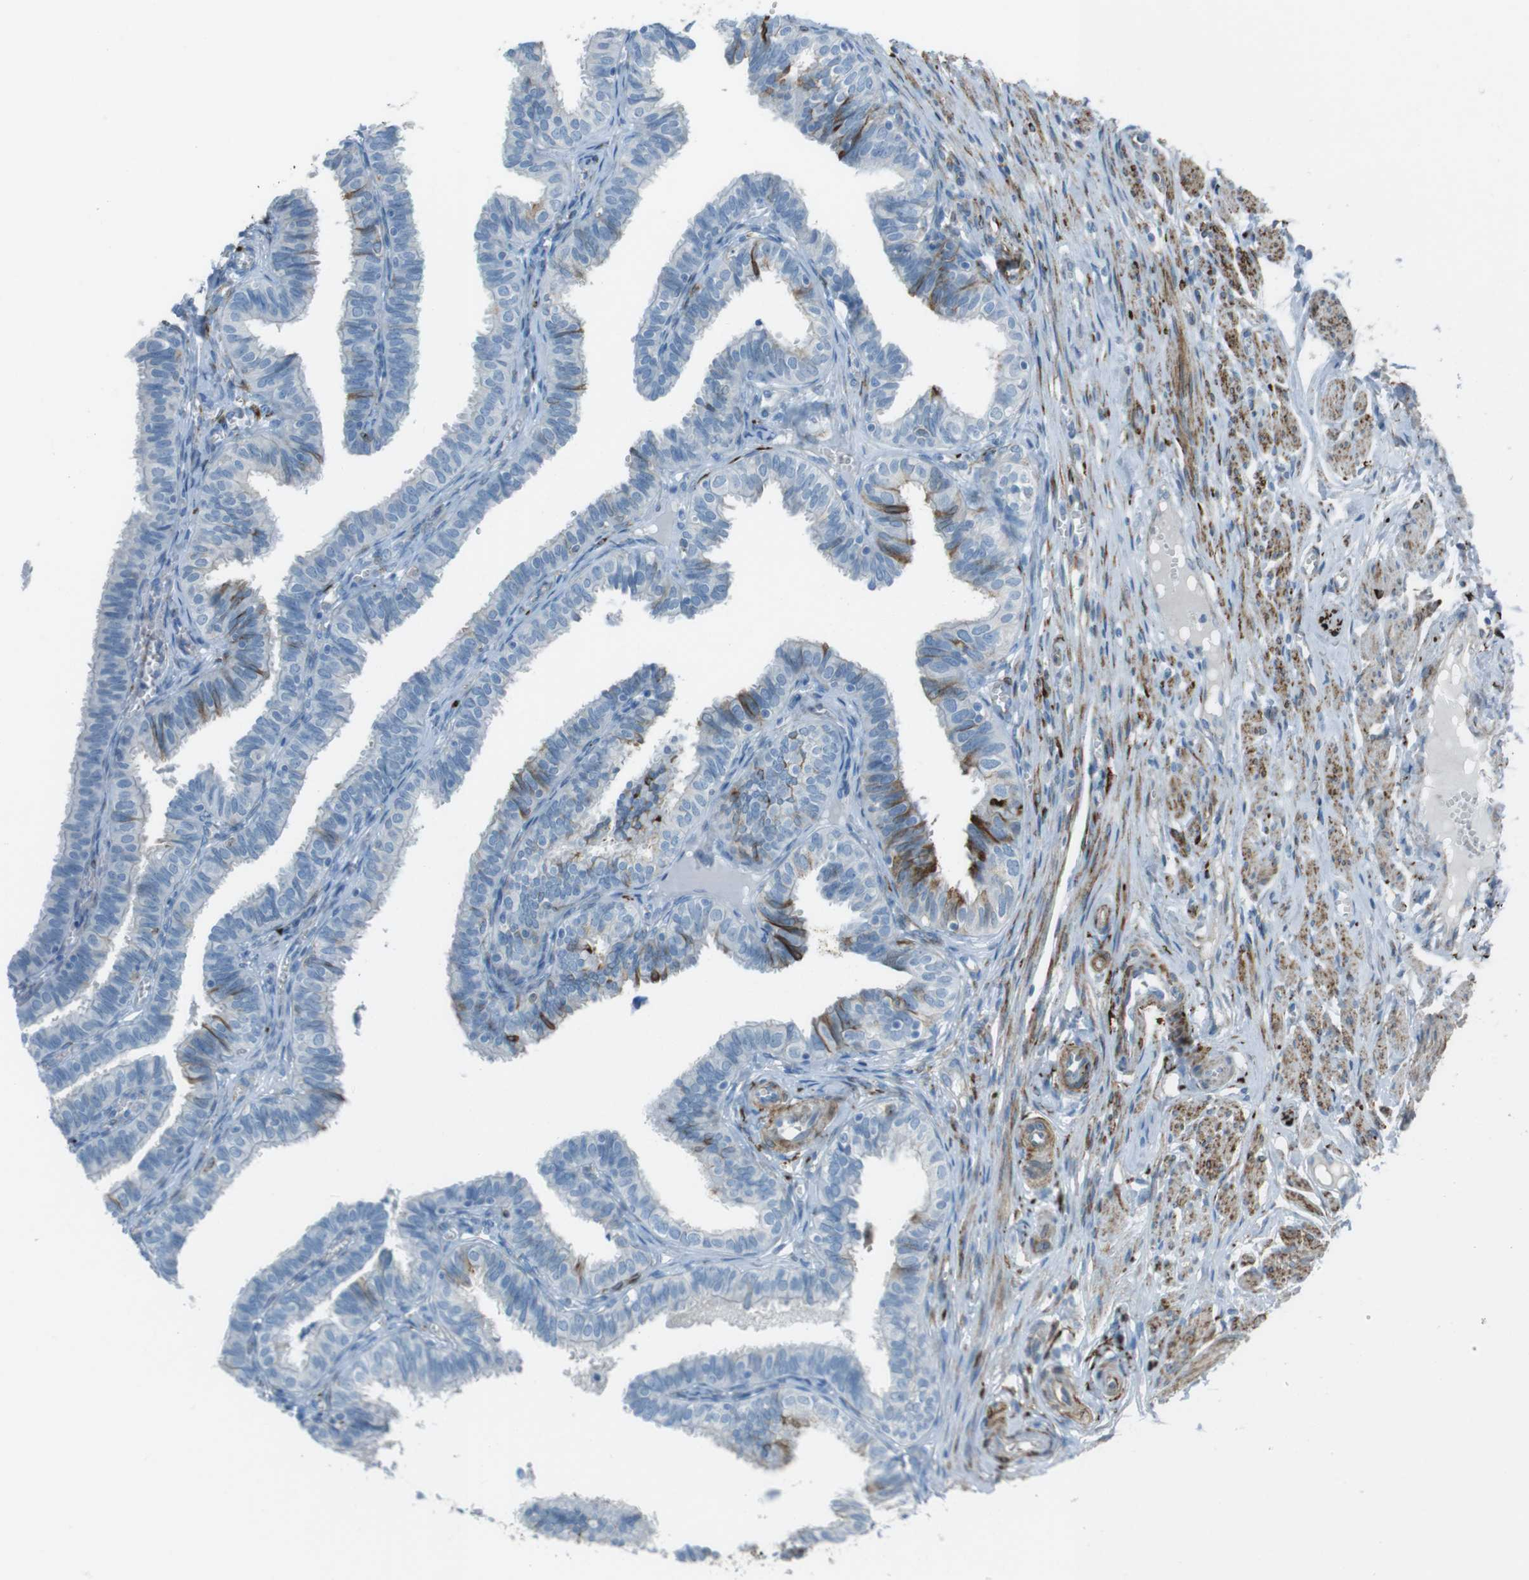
{"staining": {"intensity": "negative", "quantity": "none", "location": "none"}, "tissue": "fallopian tube", "cell_type": "Glandular cells", "image_type": "normal", "snomed": [{"axis": "morphology", "description": "Normal tissue, NOS"}, {"axis": "topography", "description": "Fallopian tube"}], "caption": "Immunohistochemistry (IHC) image of benign human fallopian tube stained for a protein (brown), which exhibits no staining in glandular cells.", "gene": "TUBB2A", "patient": {"sex": "female", "age": 46}}